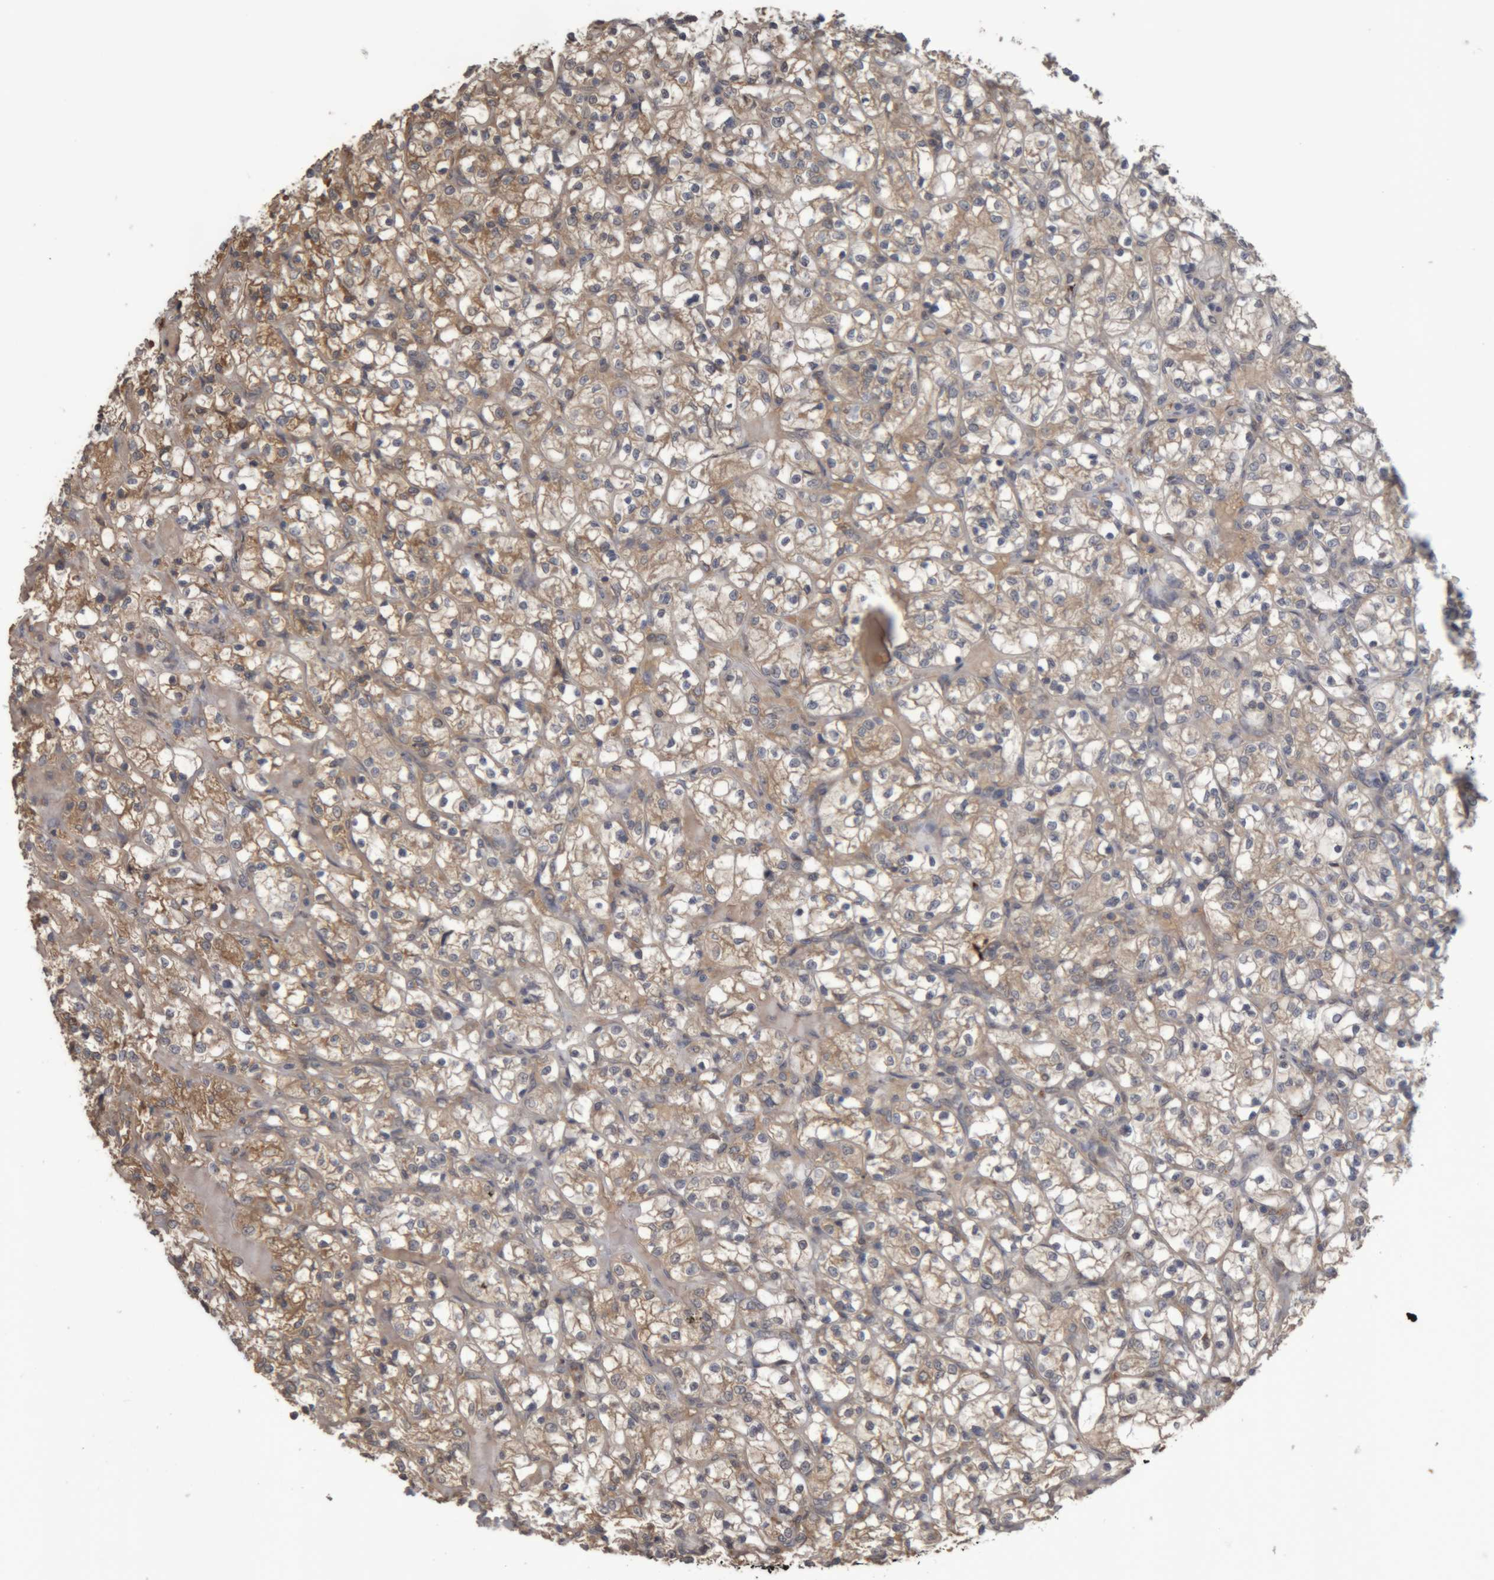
{"staining": {"intensity": "moderate", "quantity": ">75%", "location": "cytoplasmic/membranous"}, "tissue": "renal cancer", "cell_type": "Tumor cells", "image_type": "cancer", "snomed": [{"axis": "morphology", "description": "Adenocarcinoma, NOS"}, {"axis": "topography", "description": "Kidney"}], "caption": "Renal cancer (adenocarcinoma) tissue demonstrates moderate cytoplasmic/membranous expression in about >75% of tumor cells, visualized by immunohistochemistry.", "gene": "TMED7", "patient": {"sex": "female", "age": 69}}